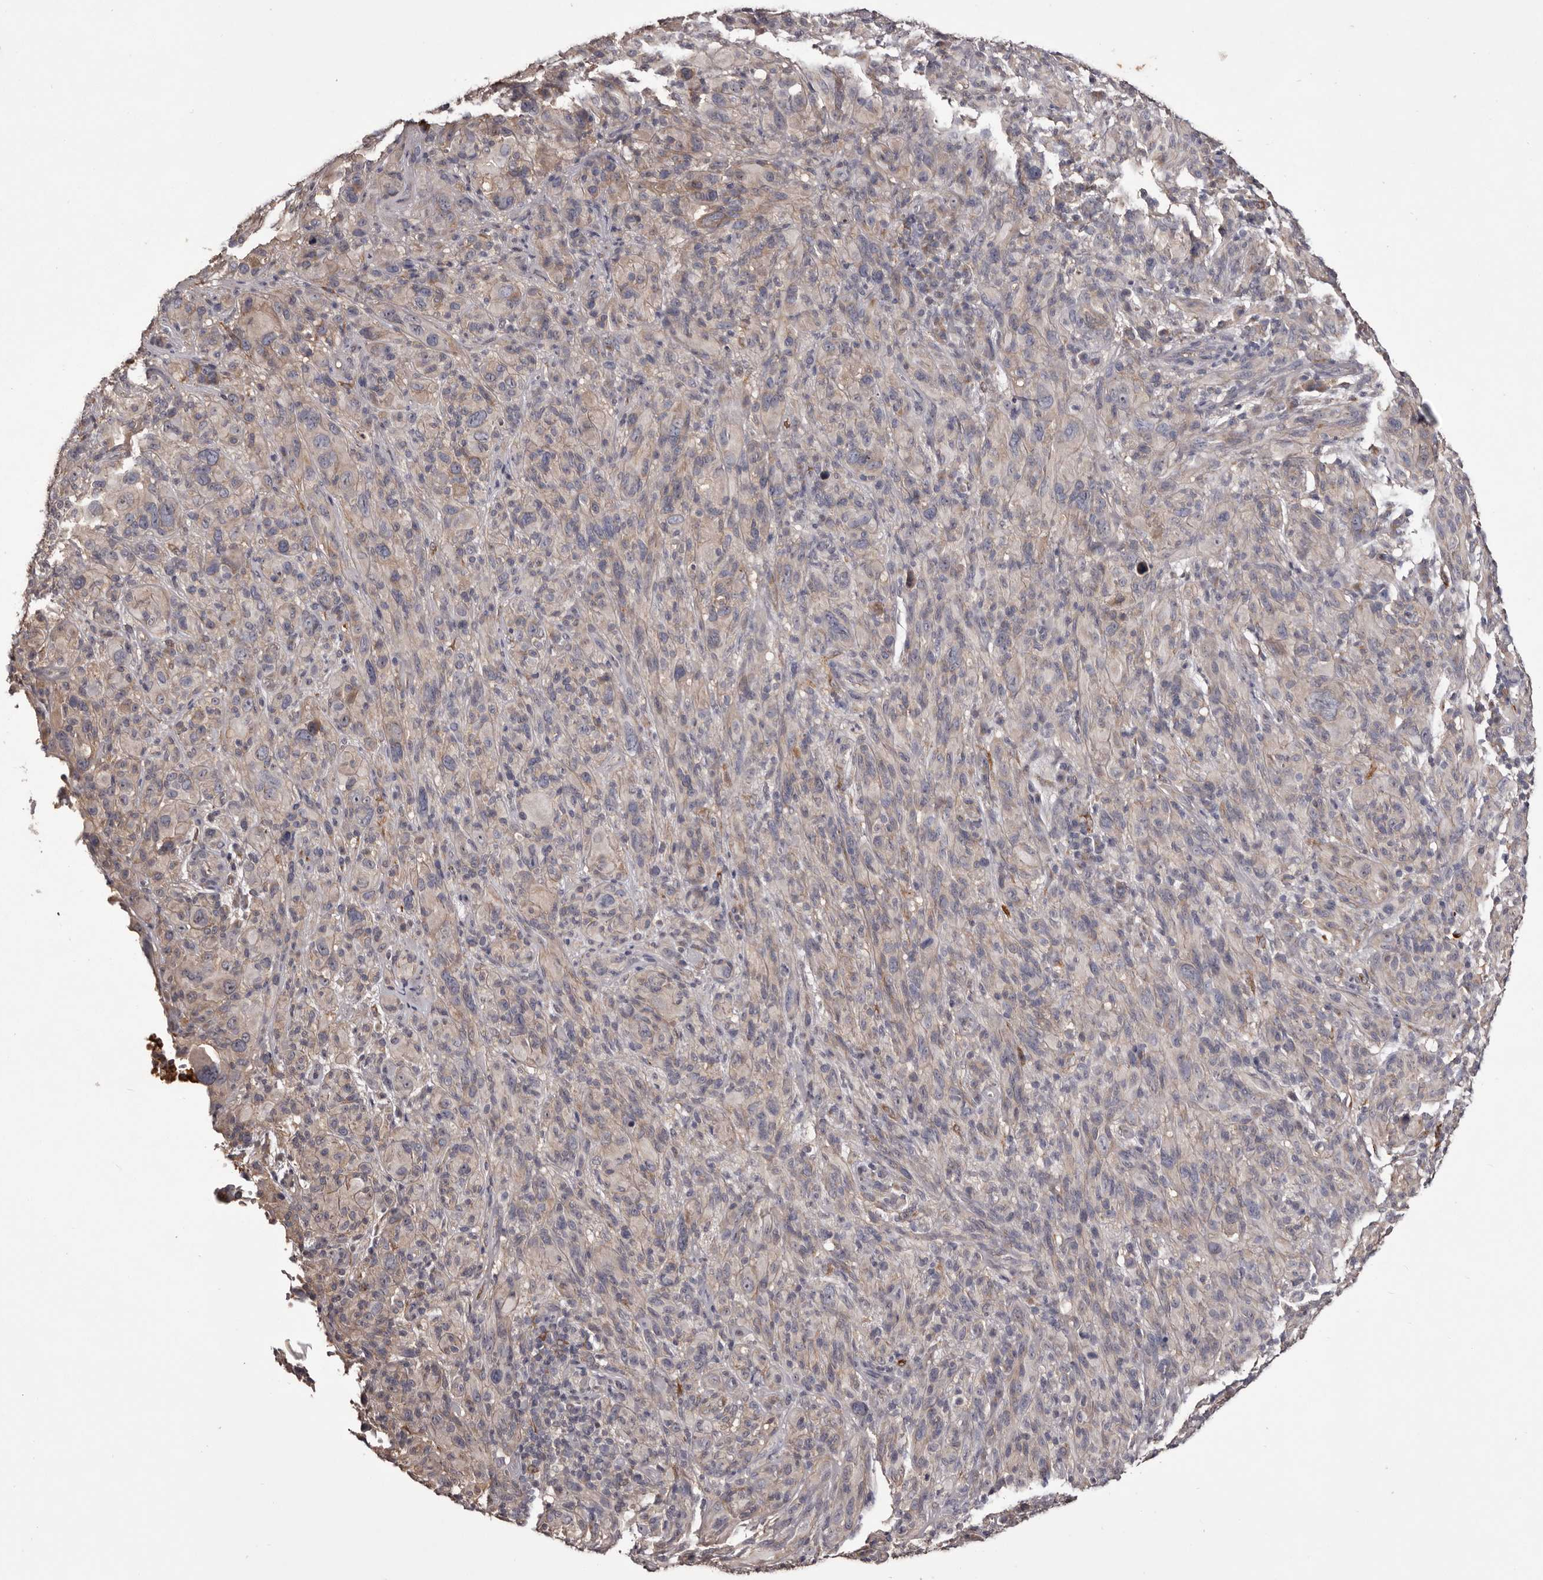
{"staining": {"intensity": "negative", "quantity": "none", "location": "none"}, "tissue": "melanoma", "cell_type": "Tumor cells", "image_type": "cancer", "snomed": [{"axis": "morphology", "description": "Malignant melanoma, NOS"}, {"axis": "topography", "description": "Skin of head"}], "caption": "Immunohistochemistry micrograph of malignant melanoma stained for a protein (brown), which displays no staining in tumor cells.", "gene": "CYP1B1", "patient": {"sex": "male", "age": 96}}